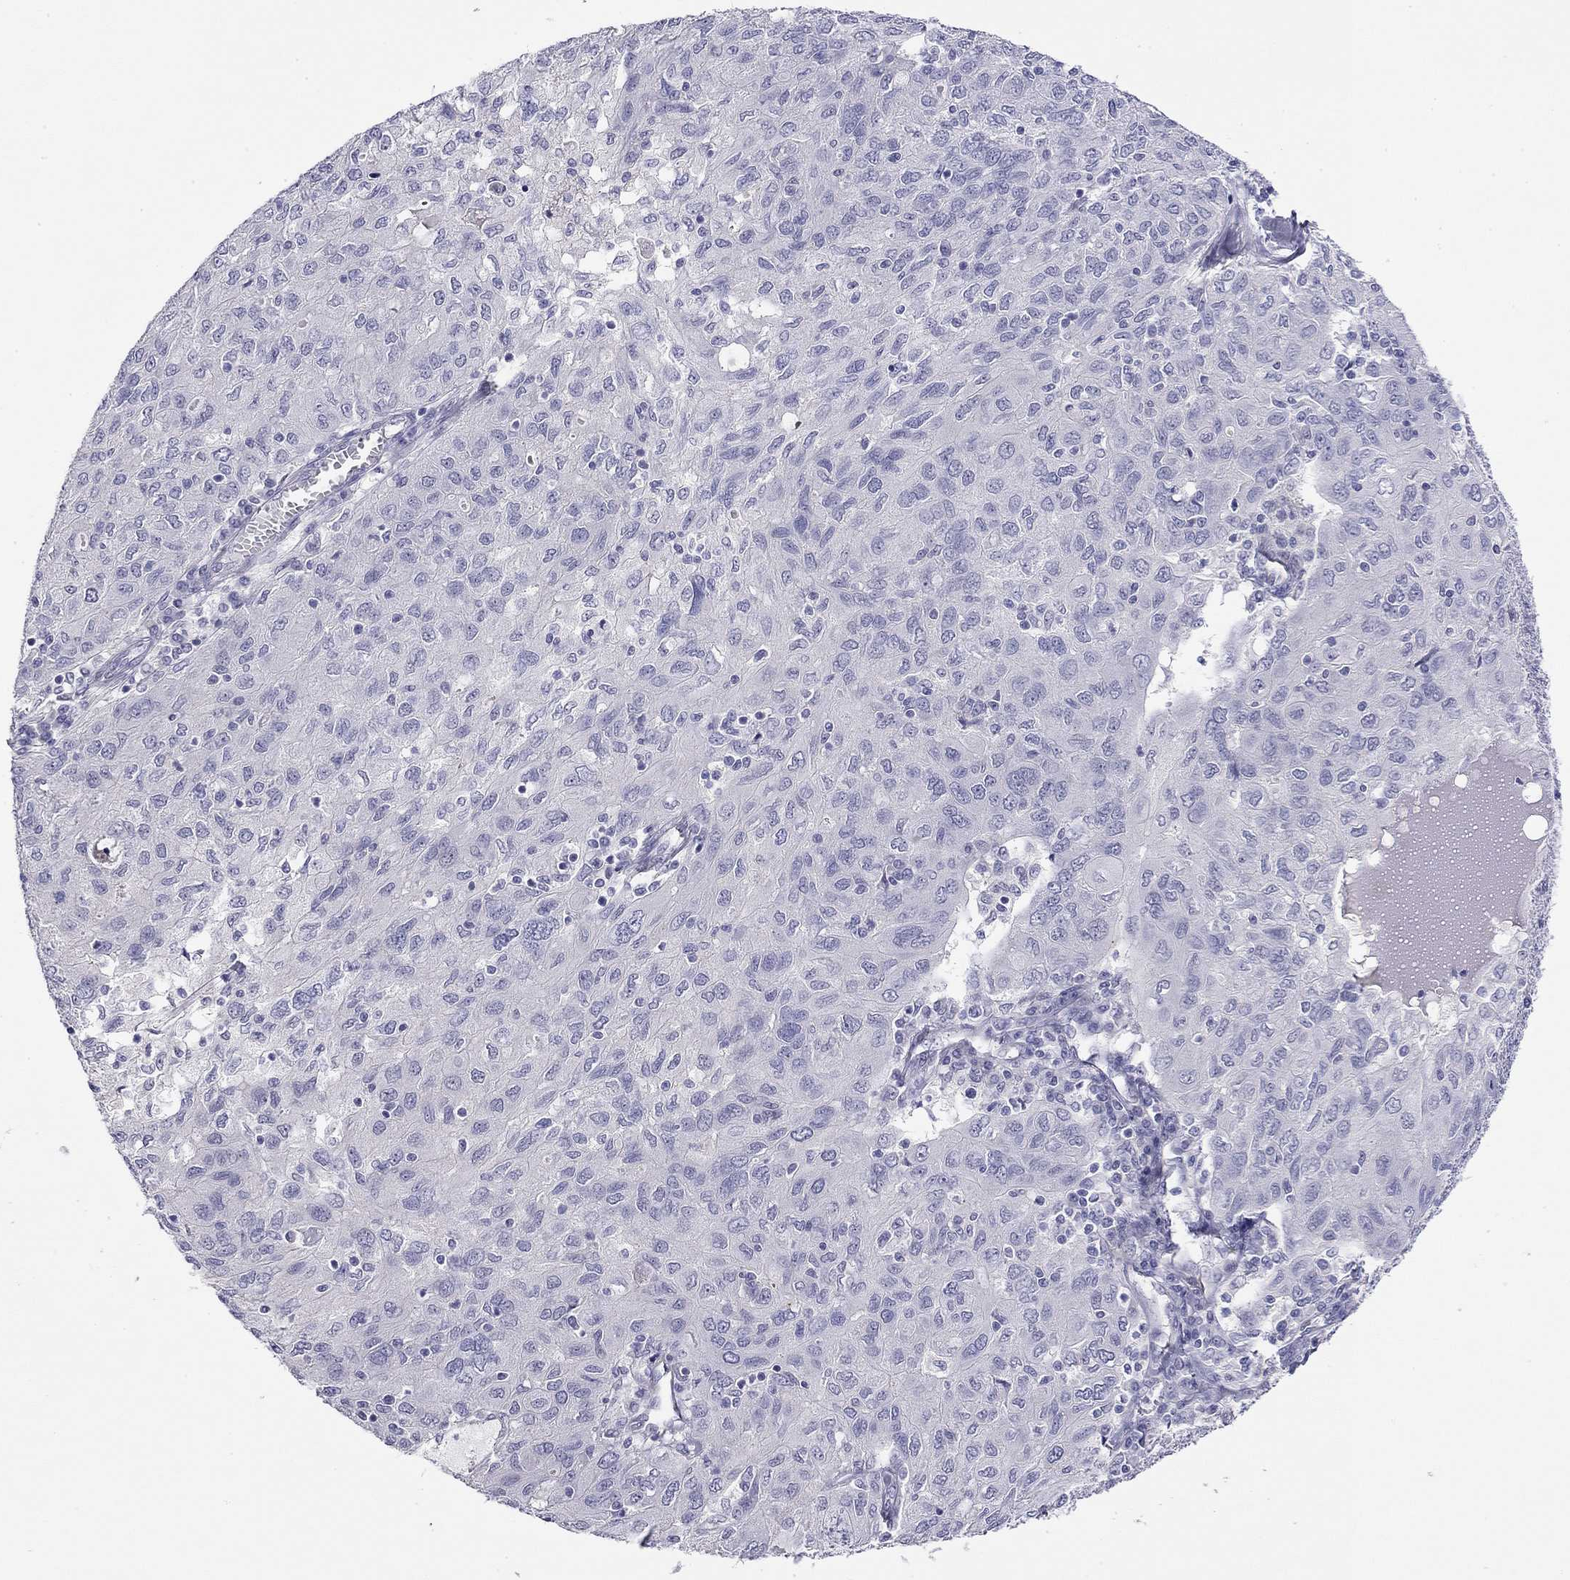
{"staining": {"intensity": "negative", "quantity": "none", "location": "none"}, "tissue": "ovarian cancer", "cell_type": "Tumor cells", "image_type": "cancer", "snomed": [{"axis": "morphology", "description": "Carcinoma, endometroid"}, {"axis": "topography", "description": "Ovary"}], "caption": "Tumor cells show no significant staining in ovarian cancer (endometroid carcinoma).", "gene": "RTL1", "patient": {"sex": "female", "age": 50}}